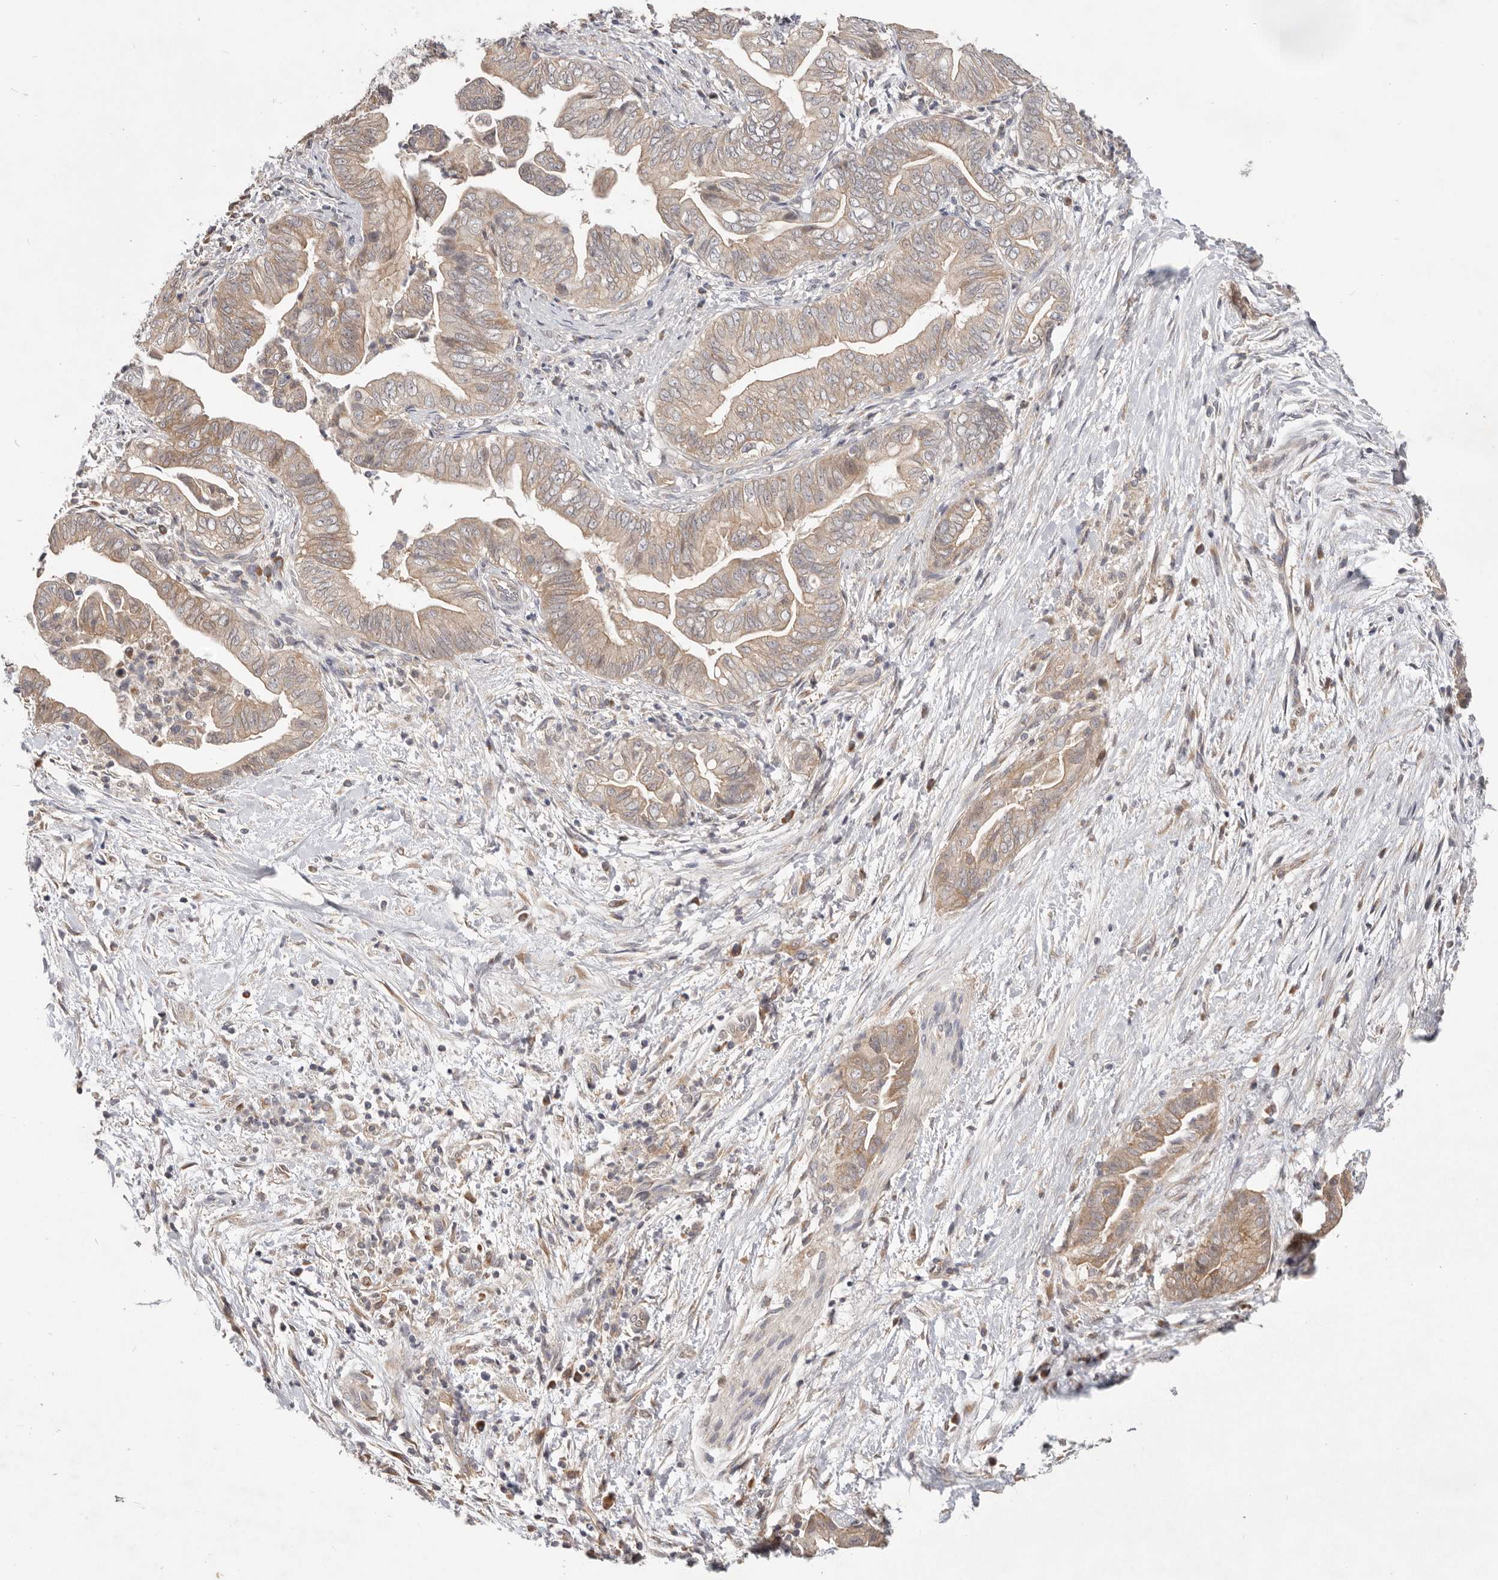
{"staining": {"intensity": "weak", "quantity": ">75%", "location": "cytoplasmic/membranous"}, "tissue": "pancreatic cancer", "cell_type": "Tumor cells", "image_type": "cancer", "snomed": [{"axis": "morphology", "description": "Adenocarcinoma, NOS"}, {"axis": "topography", "description": "Pancreas"}], "caption": "Immunohistochemistry staining of adenocarcinoma (pancreatic), which exhibits low levels of weak cytoplasmic/membranous positivity in about >75% of tumor cells indicating weak cytoplasmic/membranous protein expression. The staining was performed using DAB (3,3'-diaminobenzidine) (brown) for protein detection and nuclei were counterstained in hematoxylin (blue).", "gene": "LRP6", "patient": {"sex": "male", "age": 75}}